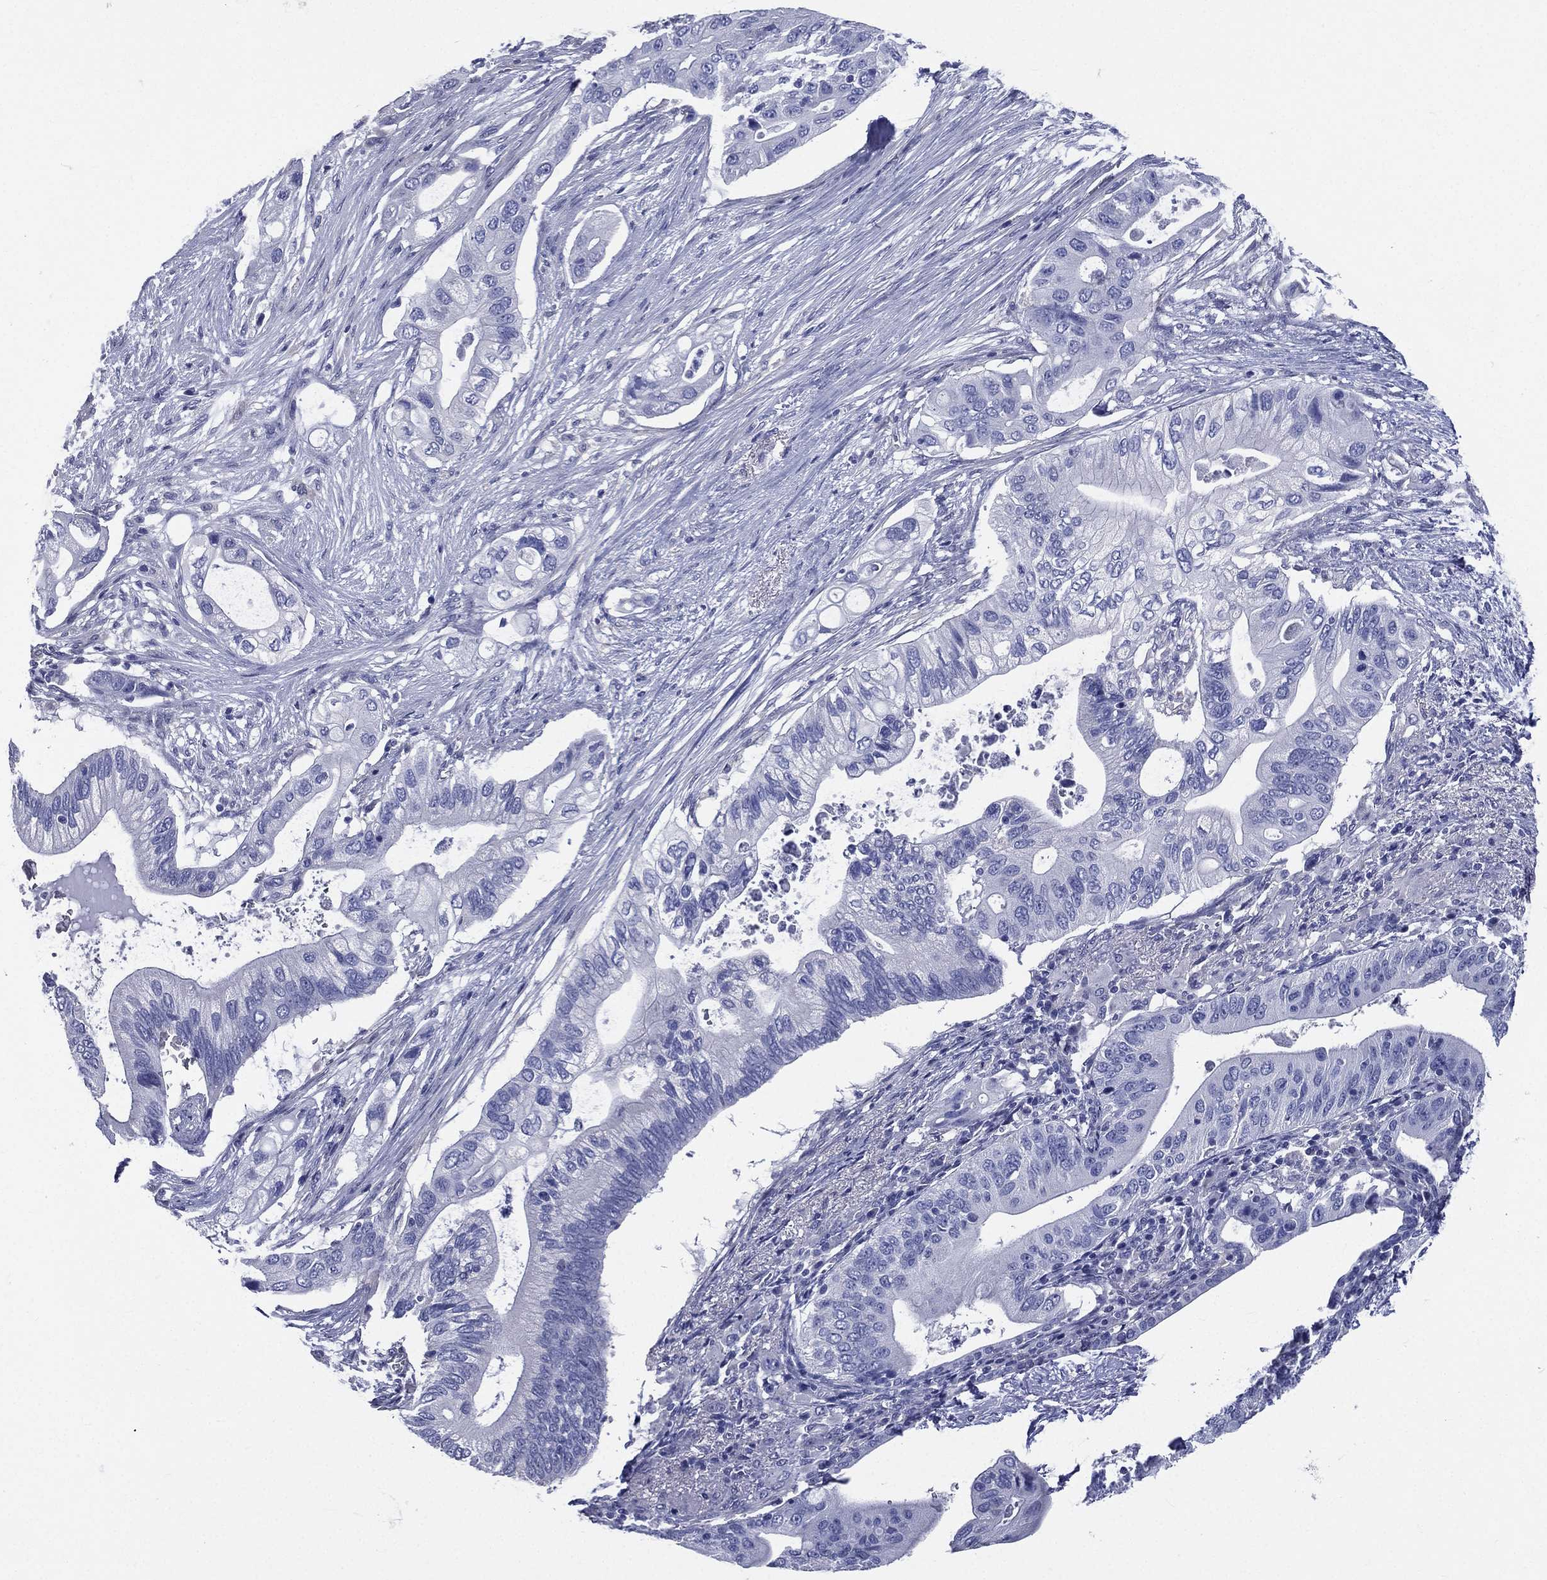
{"staining": {"intensity": "negative", "quantity": "none", "location": "none"}, "tissue": "pancreatic cancer", "cell_type": "Tumor cells", "image_type": "cancer", "snomed": [{"axis": "morphology", "description": "Adenocarcinoma, NOS"}, {"axis": "topography", "description": "Pancreas"}], "caption": "IHC of human adenocarcinoma (pancreatic) exhibits no positivity in tumor cells. (DAB immunohistochemistry (IHC), high magnification).", "gene": "DPYS", "patient": {"sex": "female", "age": 72}}